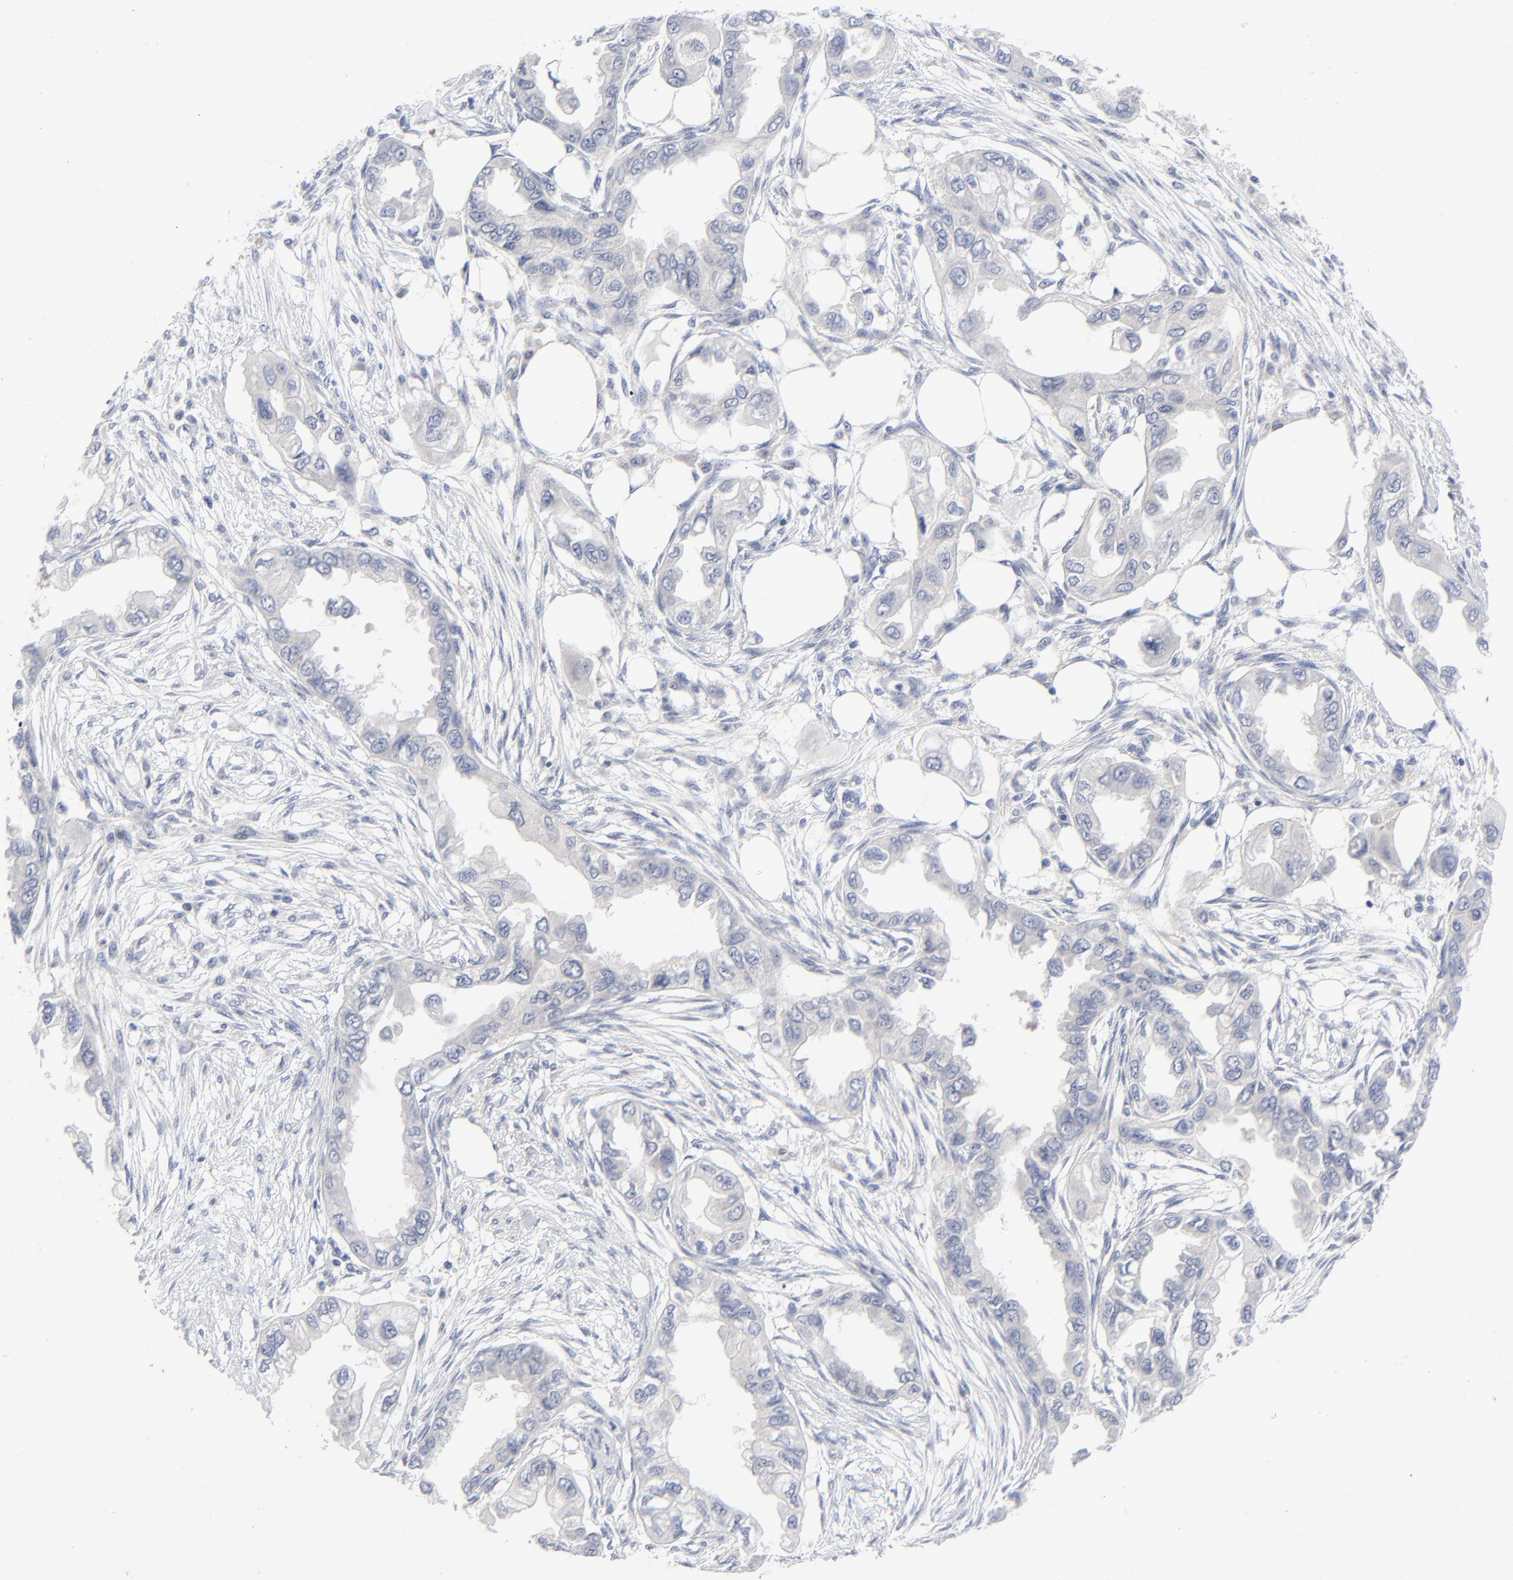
{"staining": {"intensity": "negative", "quantity": "none", "location": "none"}, "tissue": "endometrial cancer", "cell_type": "Tumor cells", "image_type": "cancer", "snomed": [{"axis": "morphology", "description": "Adenocarcinoma, NOS"}, {"axis": "topography", "description": "Endometrium"}], "caption": "Tumor cells are negative for protein expression in human endometrial adenocarcinoma.", "gene": "CLEC4G", "patient": {"sex": "female", "age": 67}}